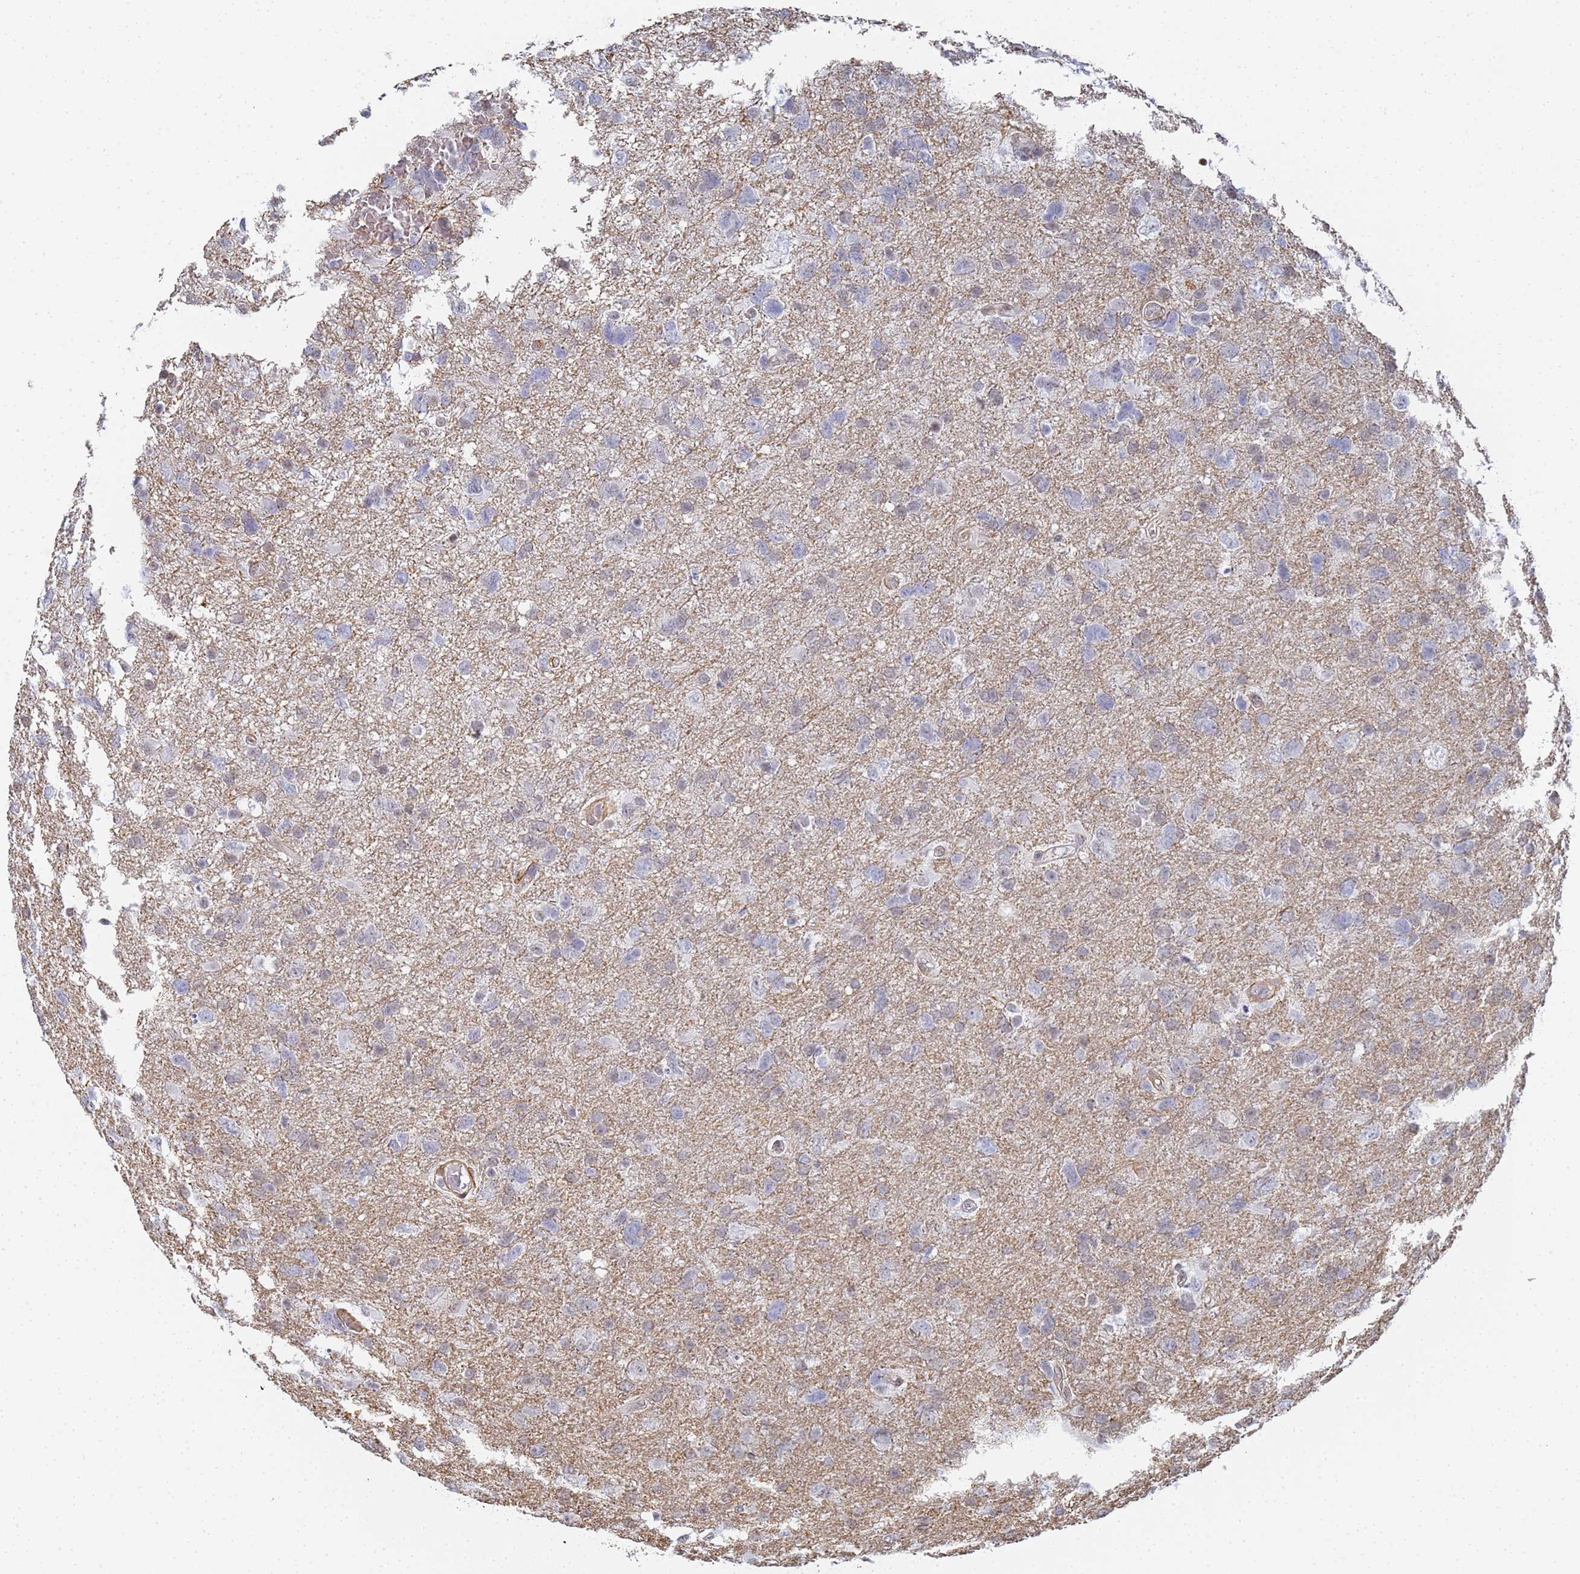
{"staining": {"intensity": "negative", "quantity": "none", "location": "none"}, "tissue": "glioma", "cell_type": "Tumor cells", "image_type": "cancer", "snomed": [{"axis": "morphology", "description": "Glioma, malignant, High grade"}, {"axis": "topography", "description": "Brain"}], "caption": "Tumor cells show no significant protein positivity in glioma. (Stains: DAB (3,3'-diaminobenzidine) immunohistochemistry (IHC) with hematoxylin counter stain, Microscopy: brightfield microscopy at high magnification).", "gene": "PRRT4", "patient": {"sex": "male", "age": 61}}